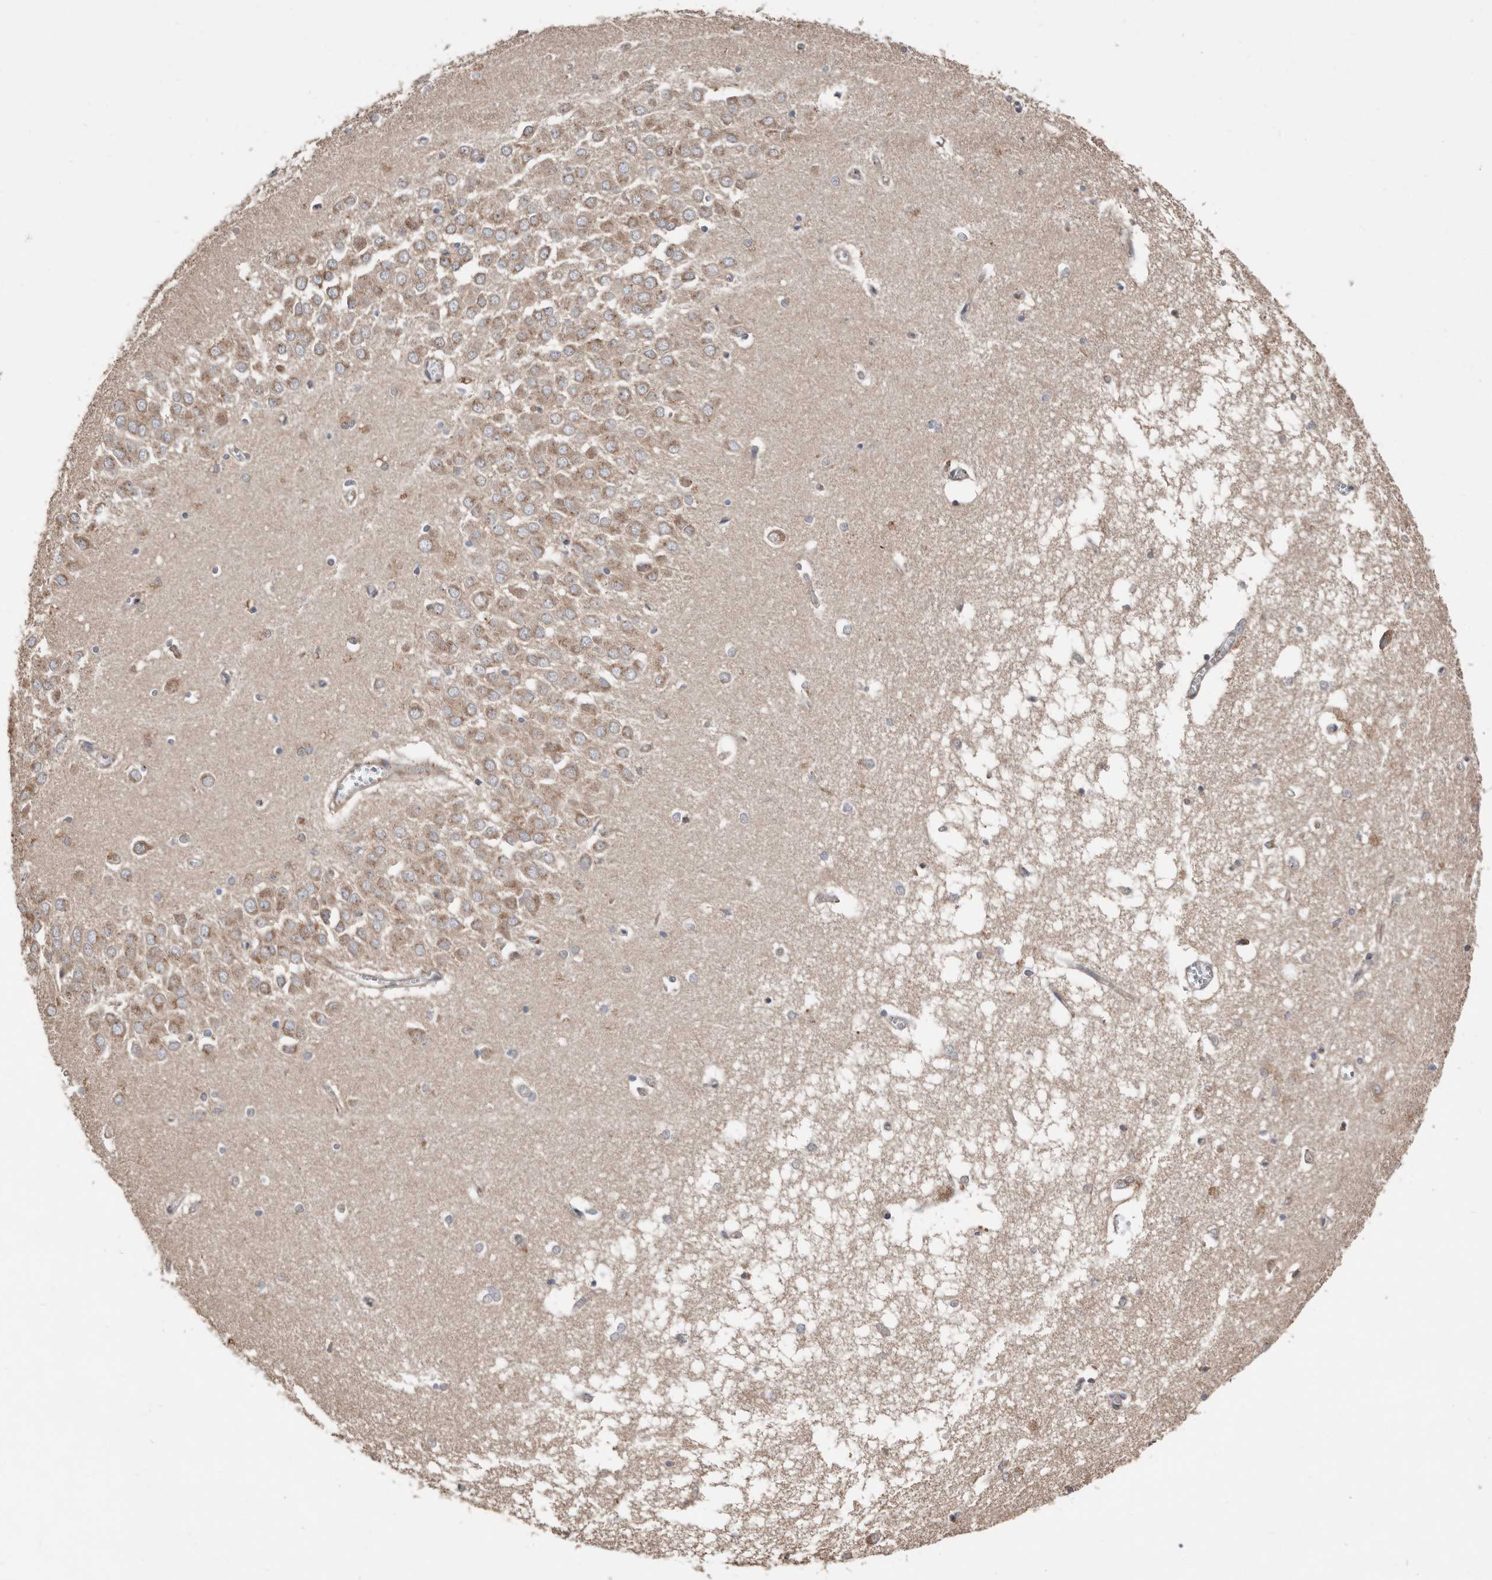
{"staining": {"intensity": "moderate", "quantity": "25%-75%", "location": "cytoplasmic/membranous"}, "tissue": "hippocampus", "cell_type": "Glial cells", "image_type": "normal", "snomed": [{"axis": "morphology", "description": "Normal tissue, NOS"}, {"axis": "topography", "description": "Hippocampus"}], "caption": "Immunohistochemistry (IHC) of unremarkable hippocampus shows medium levels of moderate cytoplasmic/membranous staining in approximately 25%-75% of glial cells. (DAB IHC with brightfield microscopy, high magnification).", "gene": "COG1", "patient": {"sex": "male", "age": 70}}